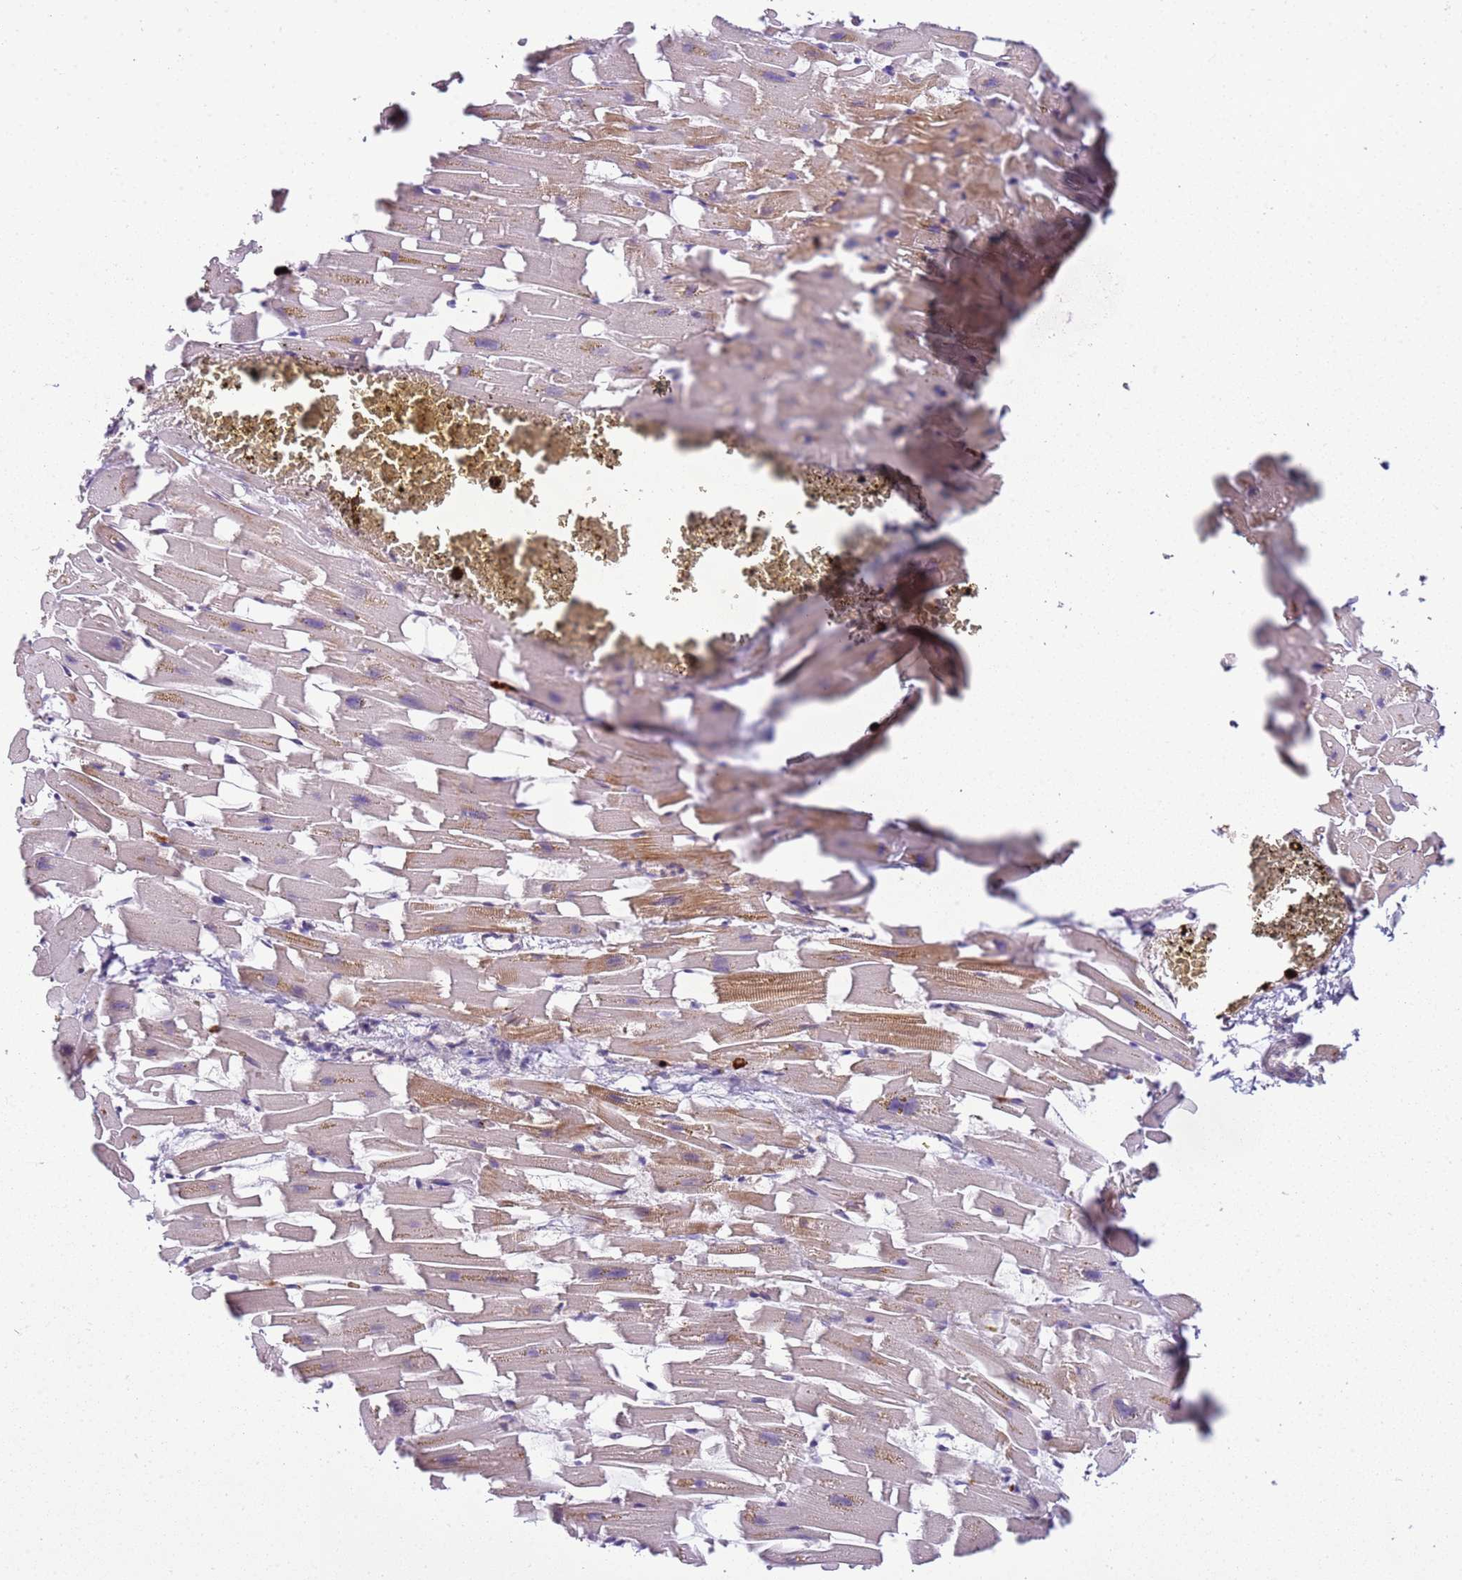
{"staining": {"intensity": "moderate", "quantity": "25%-75%", "location": "cytoplasmic/membranous,nuclear"}, "tissue": "heart muscle", "cell_type": "Cardiomyocytes", "image_type": "normal", "snomed": [{"axis": "morphology", "description": "Normal tissue, NOS"}, {"axis": "topography", "description": "Heart"}], "caption": "This histopathology image shows IHC staining of normal heart muscle, with medium moderate cytoplasmic/membranous,nuclear positivity in approximately 25%-75% of cardiomyocytes.", "gene": "CEP170", "patient": {"sex": "female", "age": 64}}